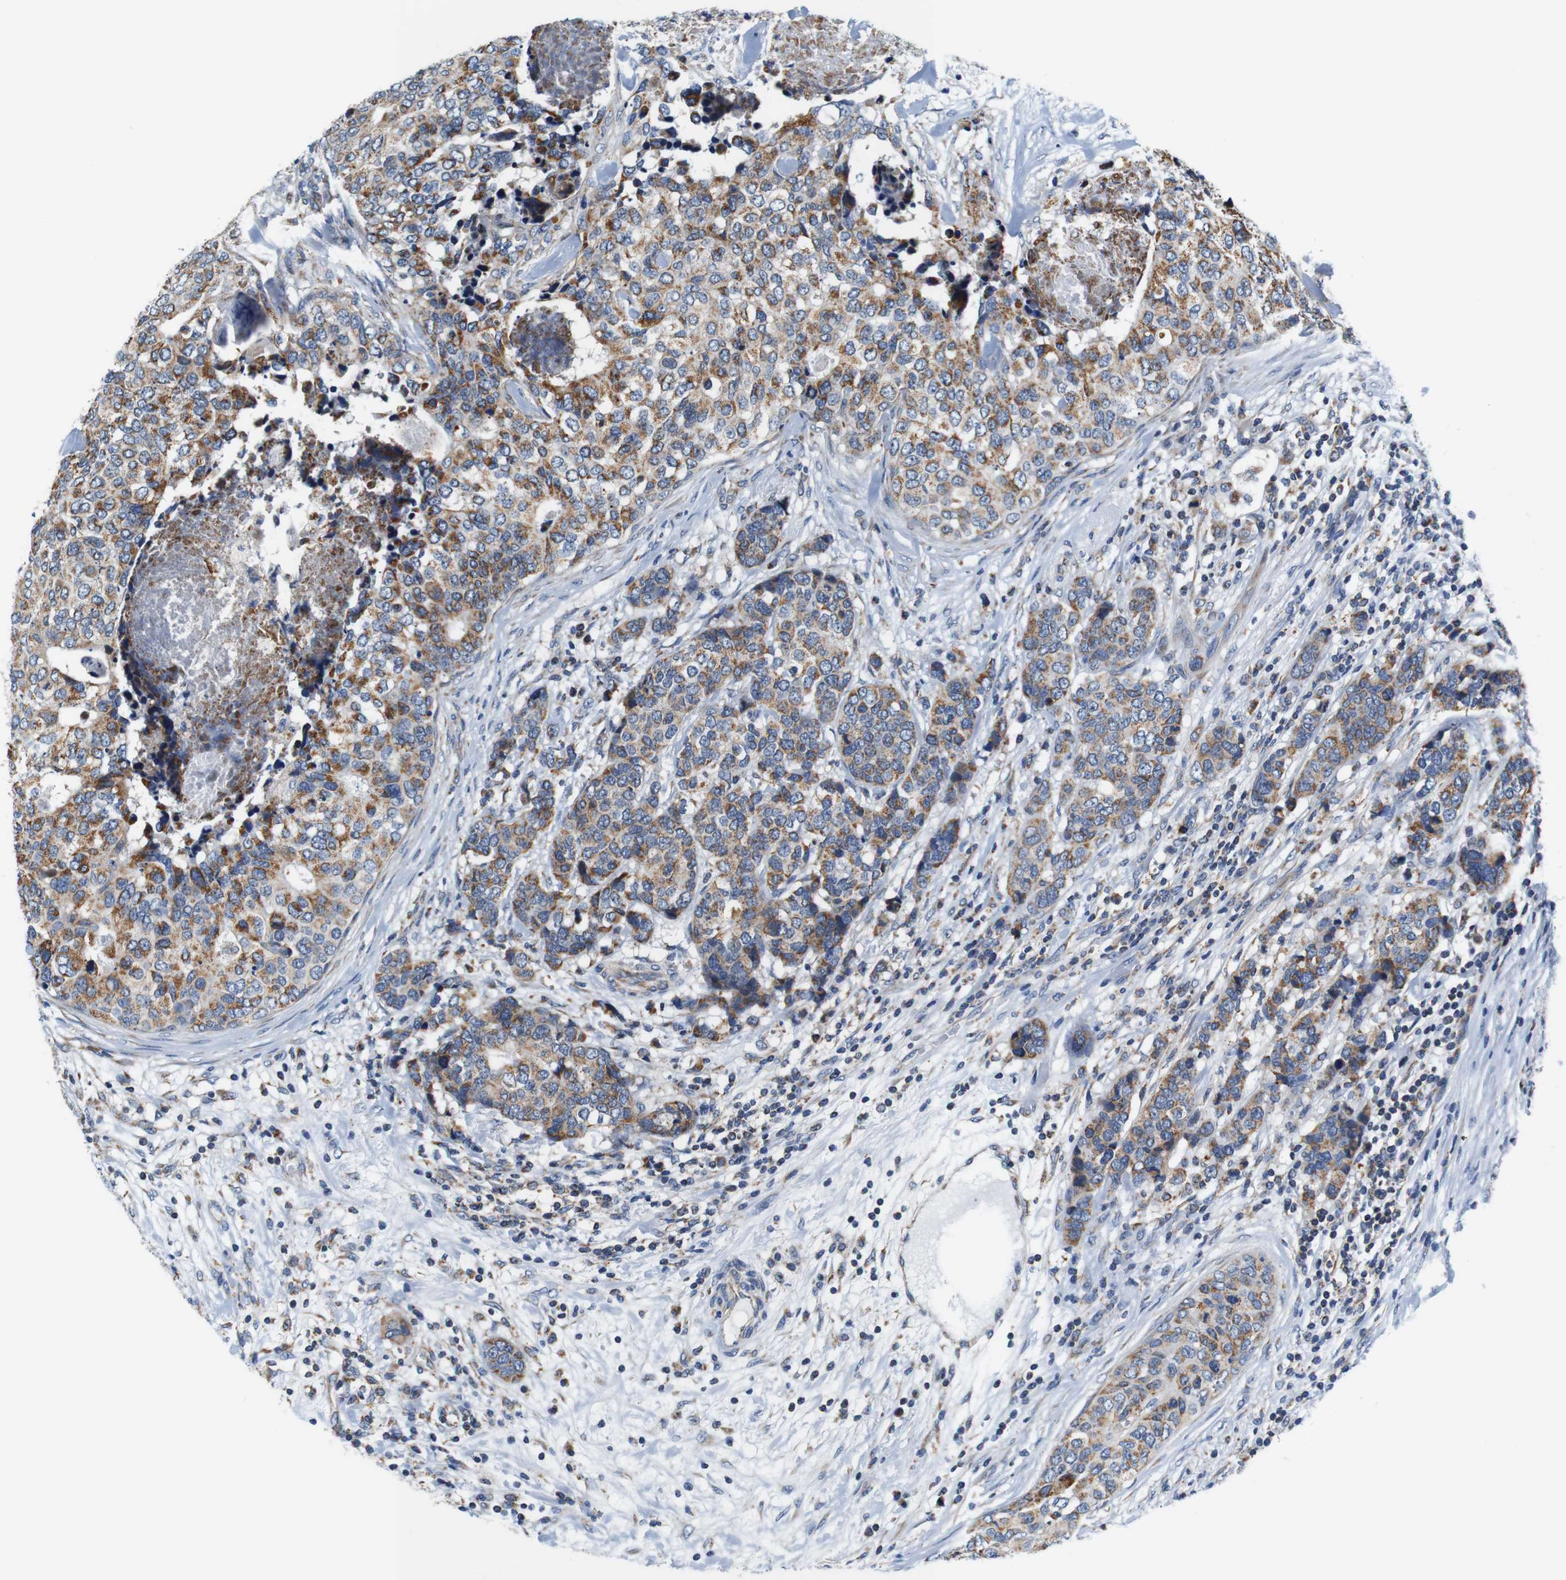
{"staining": {"intensity": "moderate", "quantity": ">75%", "location": "cytoplasmic/membranous"}, "tissue": "breast cancer", "cell_type": "Tumor cells", "image_type": "cancer", "snomed": [{"axis": "morphology", "description": "Lobular carcinoma"}, {"axis": "topography", "description": "Breast"}], "caption": "IHC (DAB) staining of human breast cancer exhibits moderate cytoplasmic/membranous protein staining in approximately >75% of tumor cells. (IHC, brightfield microscopy, high magnification).", "gene": "LRP4", "patient": {"sex": "female", "age": 59}}